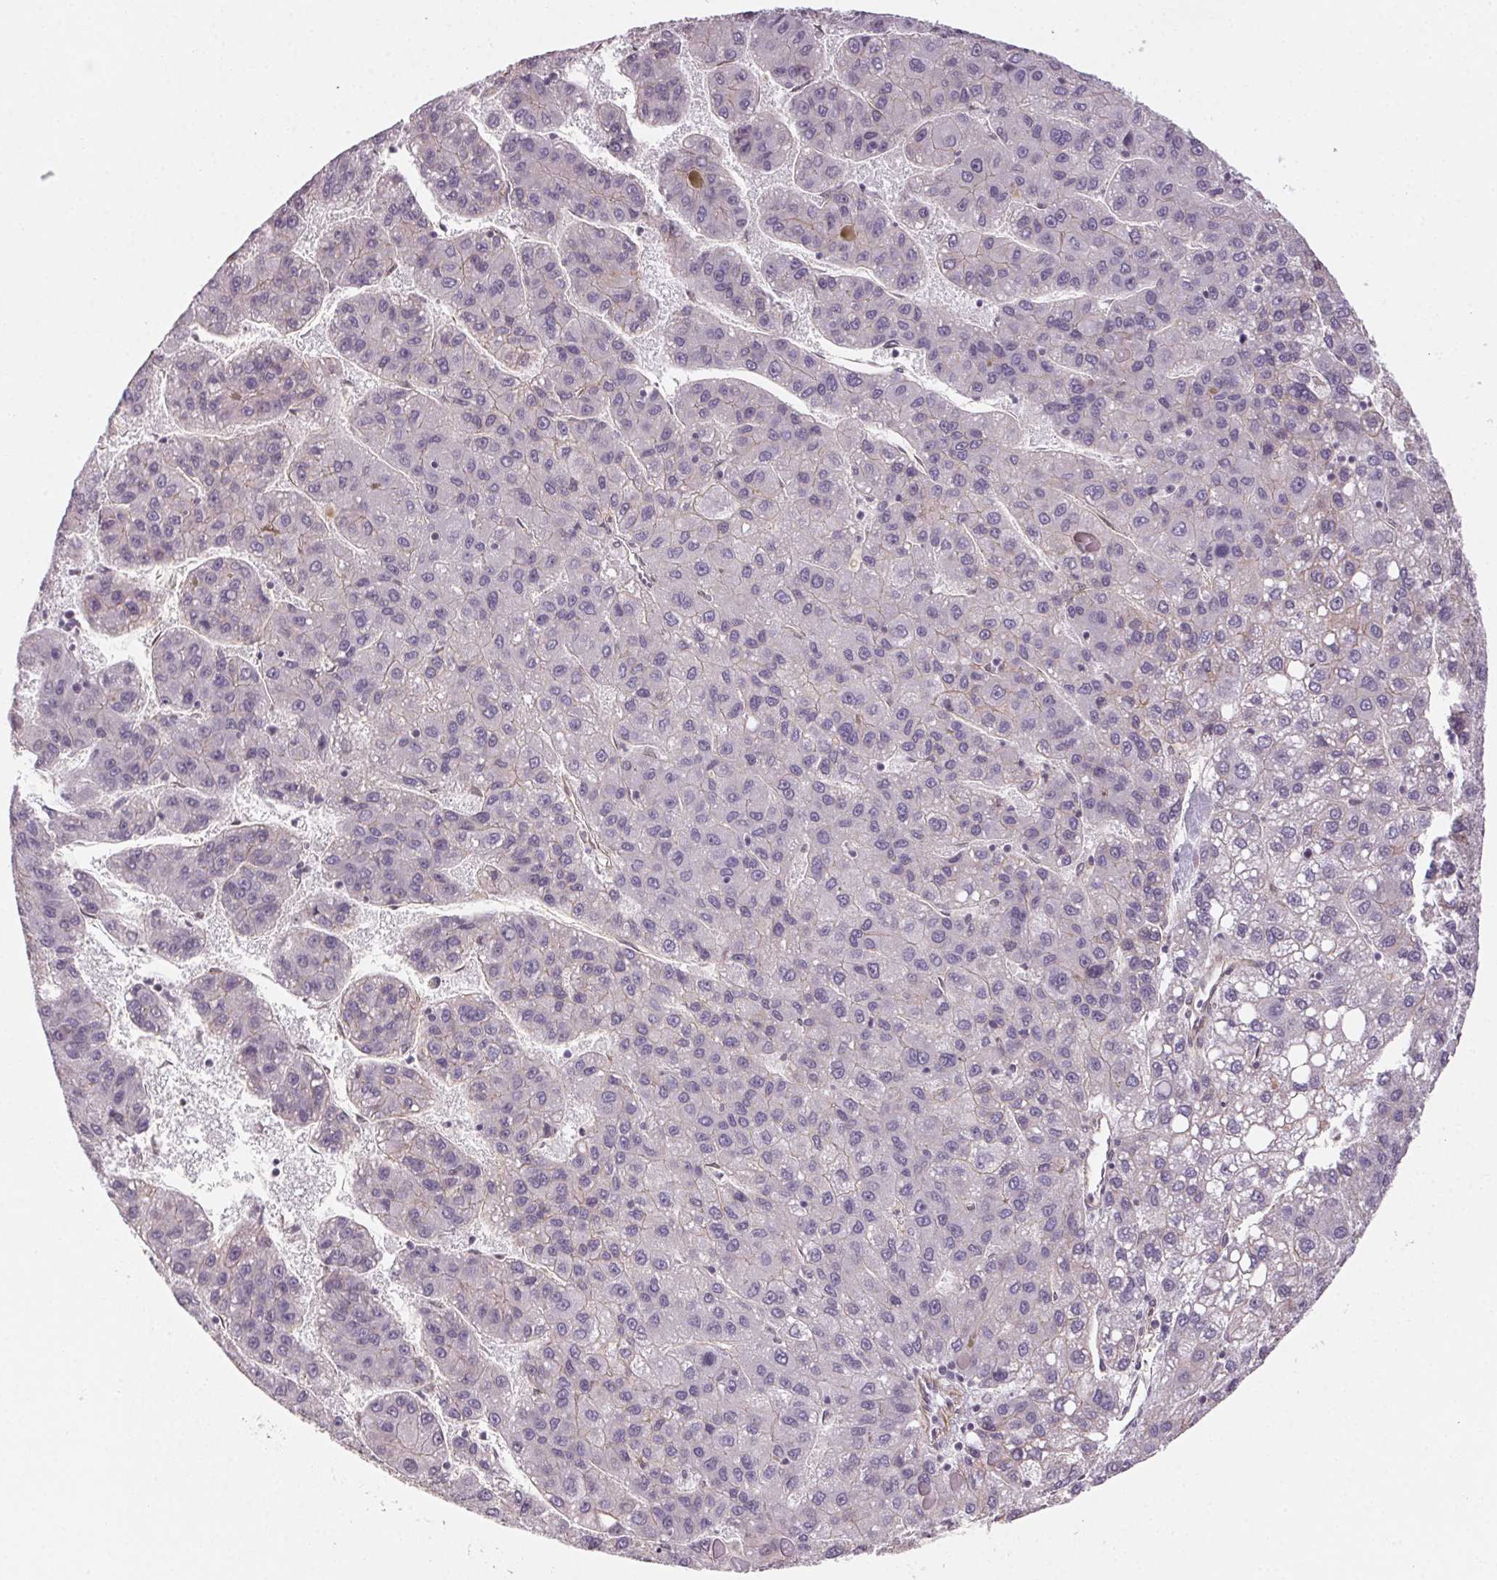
{"staining": {"intensity": "negative", "quantity": "none", "location": "none"}, "tissue": "liver cancer", "cell_type": "Tumor cells", "image_type": "cancer", "snomed": [{"axis": "morphology", "description": "Carcinoma, Hepatocellular, NOS"}, {"axis": "topography", "description": "Liver"}], "caption": "There is no significant staining in tumor cells of liver cancer. The staining was performed using DAB (3,3'-diaminobenzidine) to visualize the protein expression in brown, while the nuclei were stained in blue with hematoxylin (Magnification: 20x).", "gene": "PLA2G4F", "patient": {"sex": "female", "age": 82}}